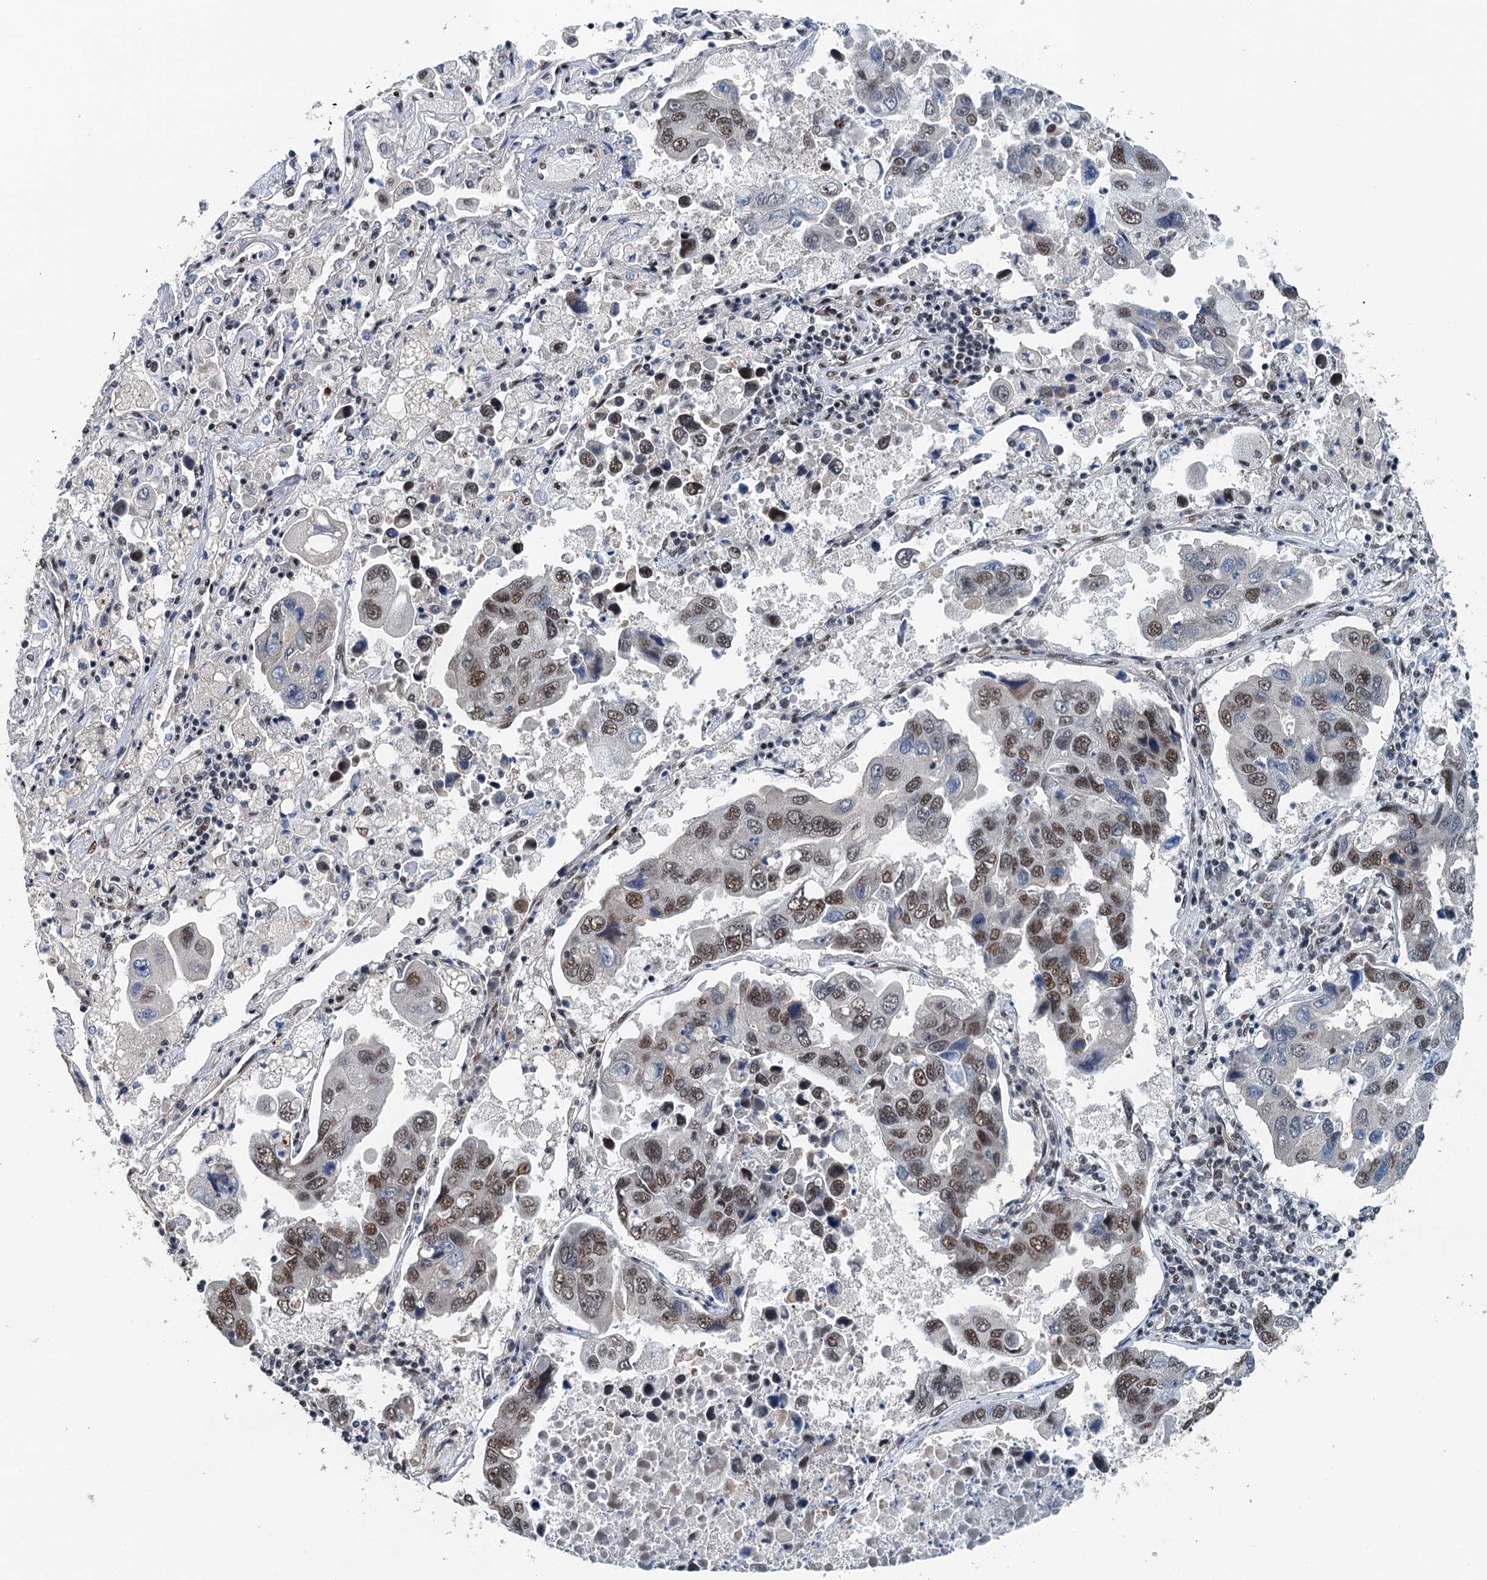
{"staining": {"intensity": "moderate", "quantity": "25%-75%", "location": "nuclear"}, "tissue": "lung cancer", "cell_type": "Tumor cells", "image_type": "cancer", "snomed": [{"axis": "morphology", "description": "Adenocarcinoma, NOS"}, {"axis": "topography", "description": "Lung"}], "caption": "There is medium levels of moderate nuclear staining in tumor cells of adenocarcinoma (lung), as demonstrated by immunohistochemical staining (brown color).", "gene": "MTA3", "patient": {"sex": "male", "age": 64}}